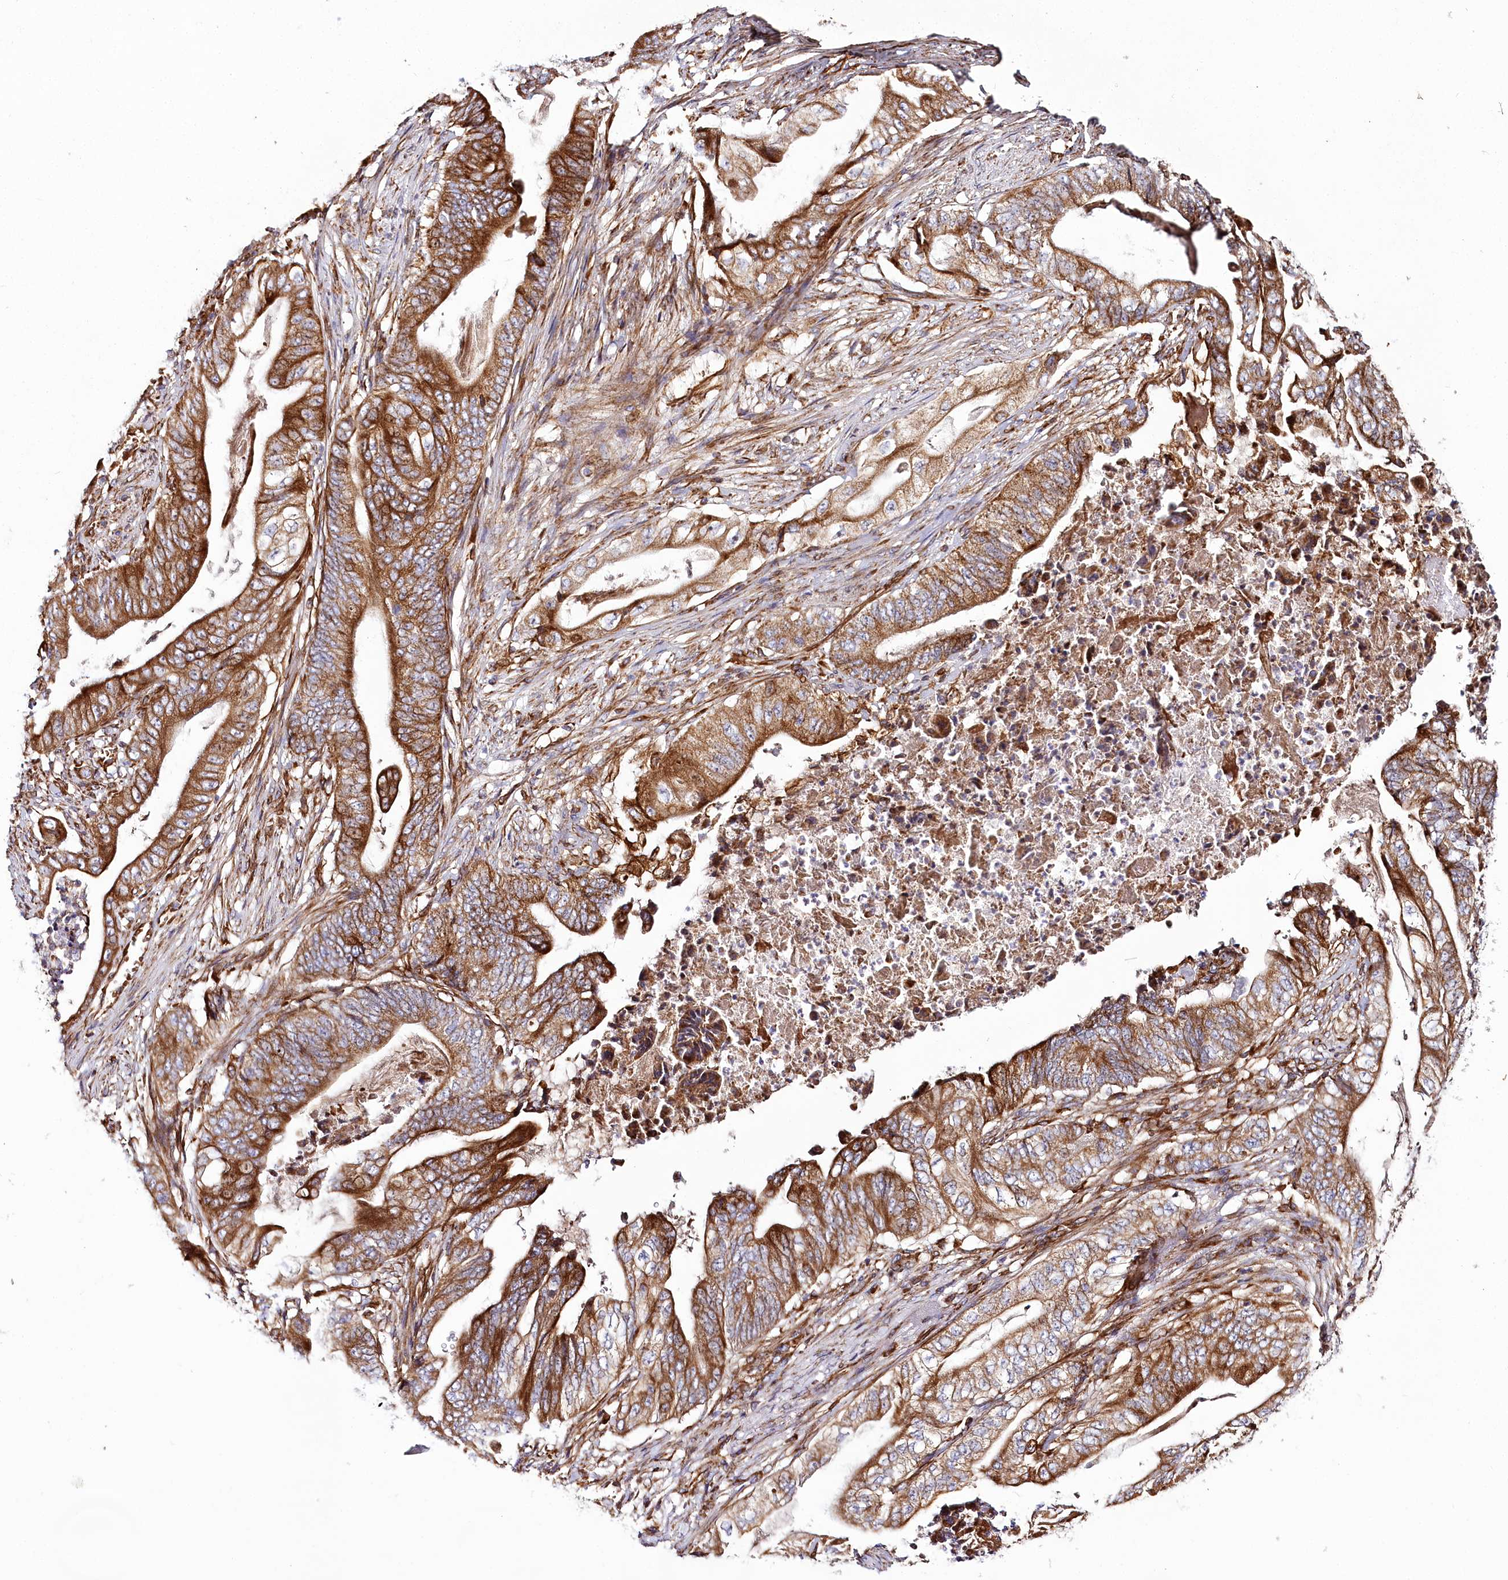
{"staining": {"intensity": "strong", "quantity": ">75%", "location": "cytoplasmic/membranous"}, "tissue": "stomach cancer", "cell_type": "Tumor cells", "image_type": "cancer", "snomed": [{"axis": "morphology", "description": "Adenocarcinoma, NOS"}, {"axis": "topography", "description": "Stomach"}], "caption": "The photomicrograph displays immunohistochemical staining of stomach cancer (adenocarcinoma). There is strong cytoplasmic/membranous positivity is identified in approximately >75% of tumor cells.", "gene": "THUMPD3", "patient": {"sex": "female", "age": 73}}